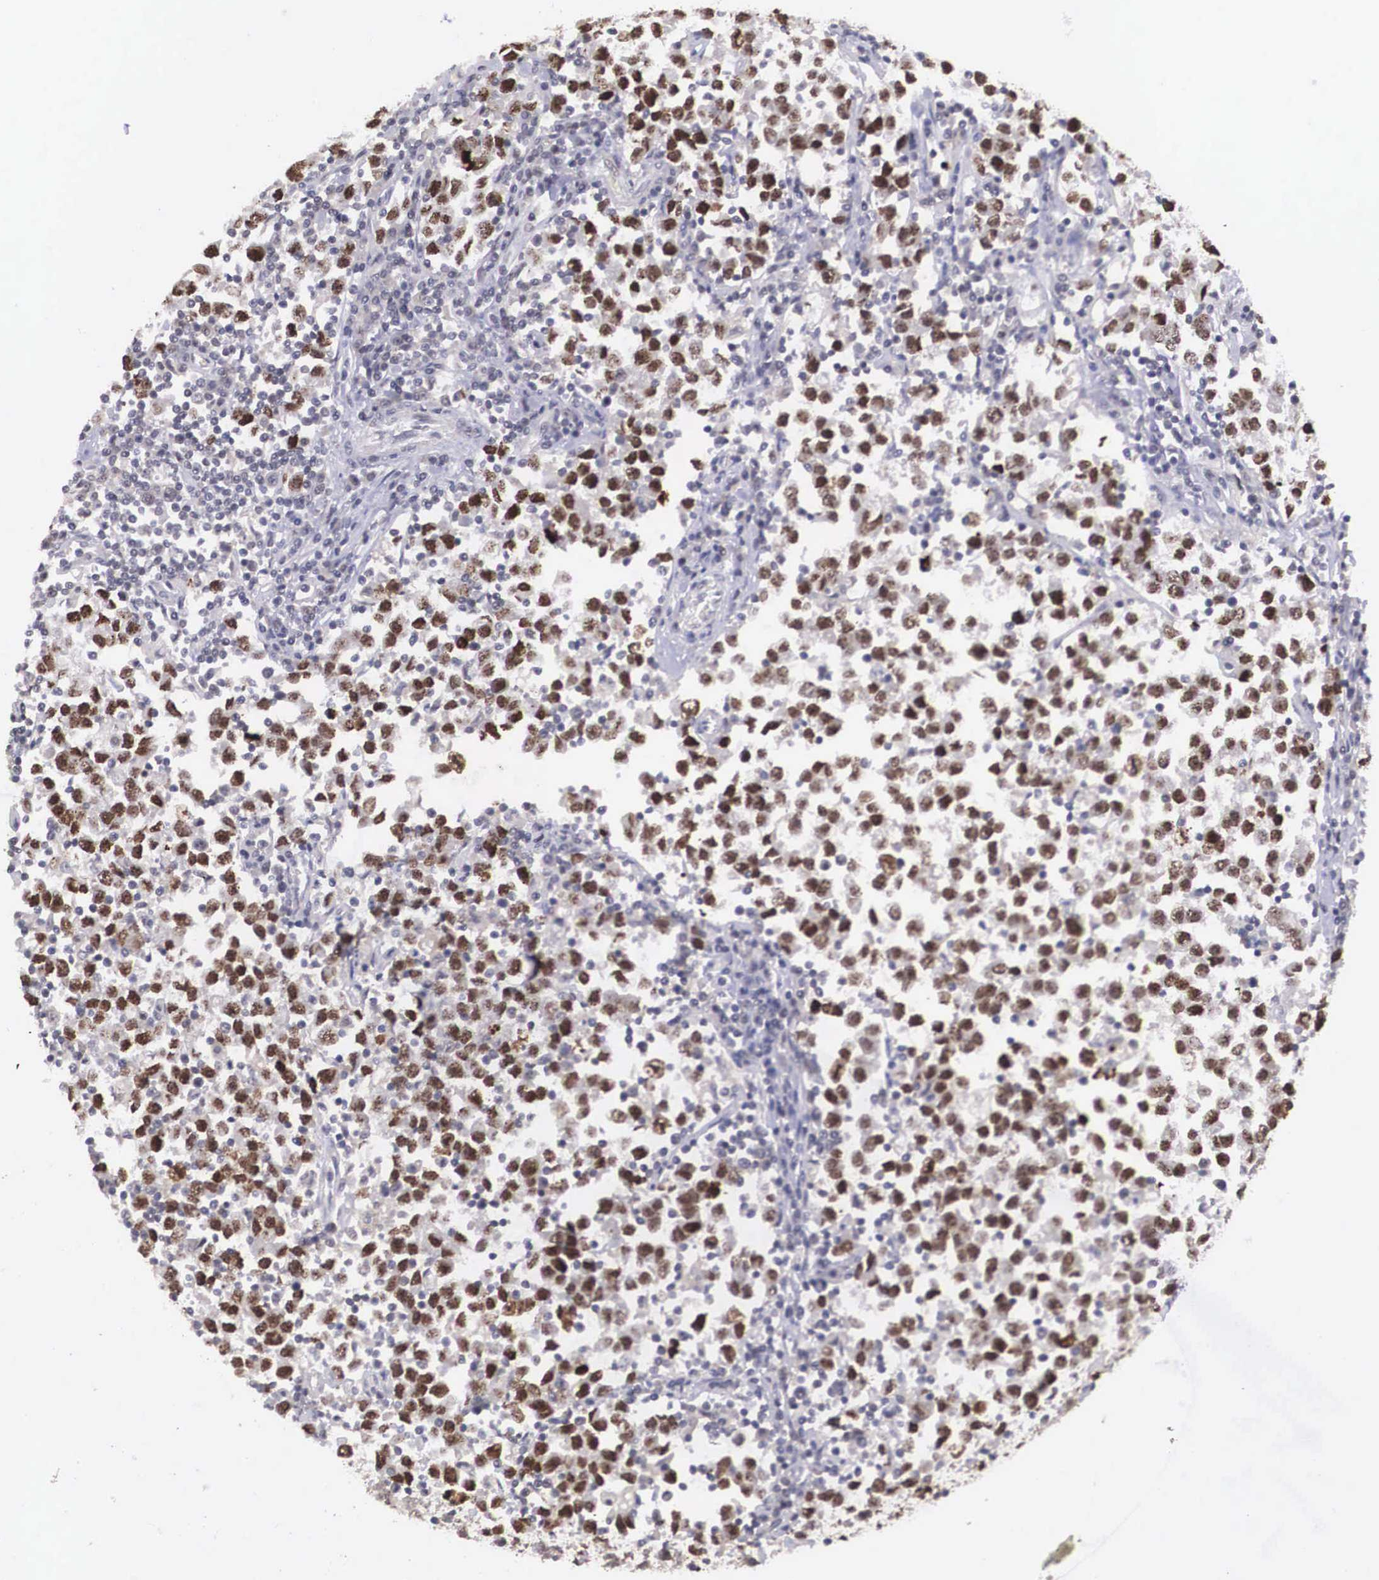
{"staining": {"intensity": "strong", "quantity": ">75%", "location": "nuclear"}, "tissue": "testis cancer", "cell_type": "Tumor cells", "image_type": "cancer", "snomed": [{"axis": "morphology", "description": "Seminoma, NOS"}, {"axis": "topography", "description": "Testis"}], "caption": "About >75% of tumor cells in testis cancer (seminoma) demonstrate strong nuclear protein staining as visualized by brown immunohistochemical staining.", "gene": "ZNF275", "patient": {"sex": "male", "age": 43}}